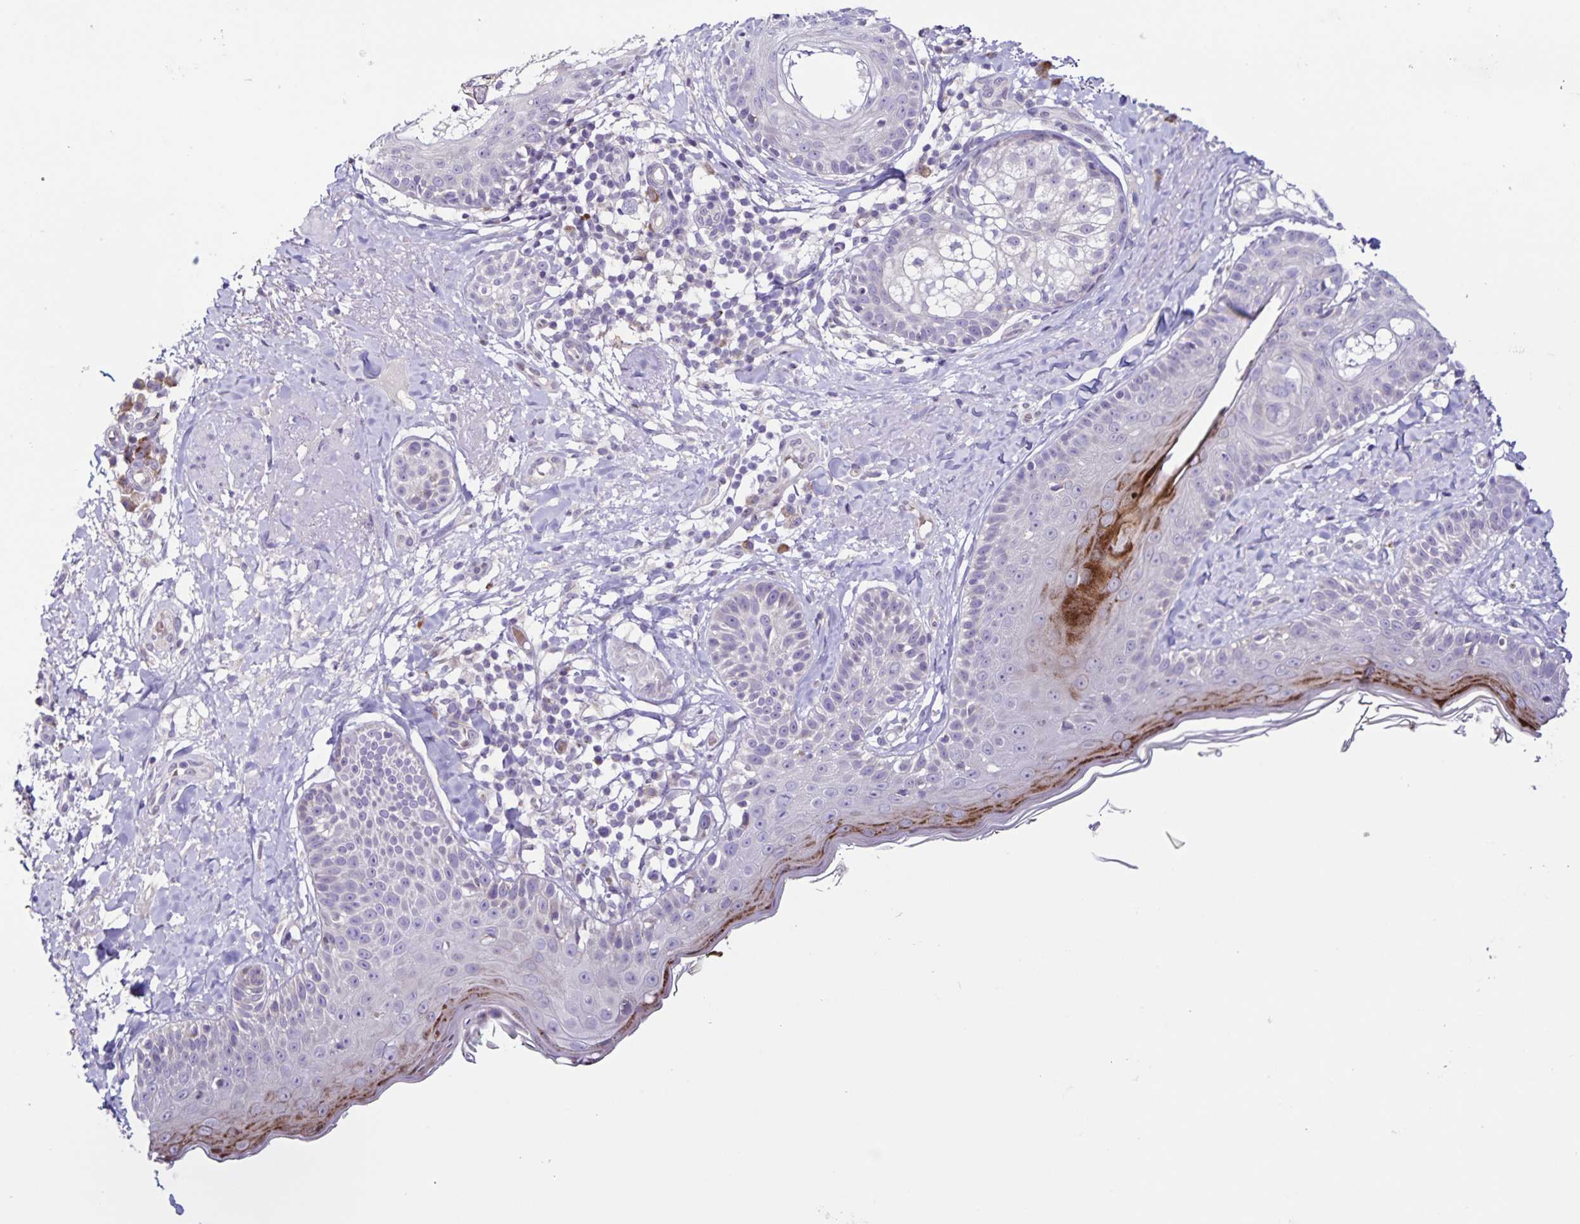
{"staining": {"intensity": "negative", "quantity": "none", "location": "none"}, "tissue": "skin", "cell_type": "Fibroblasts", "image_type": "normal", "snomed": [{"axis": "morphology", "description": "Normal tissue, NOS"}, {"axis": "topography", "description": "Skin"}], "caption": "Immunohistochemistry micrograph of unremarkable human skin stained for a protein (brown), which reveals no expression in fibroblasts. The staining is performed using DAB (3,3'-diaminobenzidine) brown chromogen with nuclei counter-stained in using hematoxylin.", "gene": "RNFT2", "patient": {"sex": "male", "age": 73}}